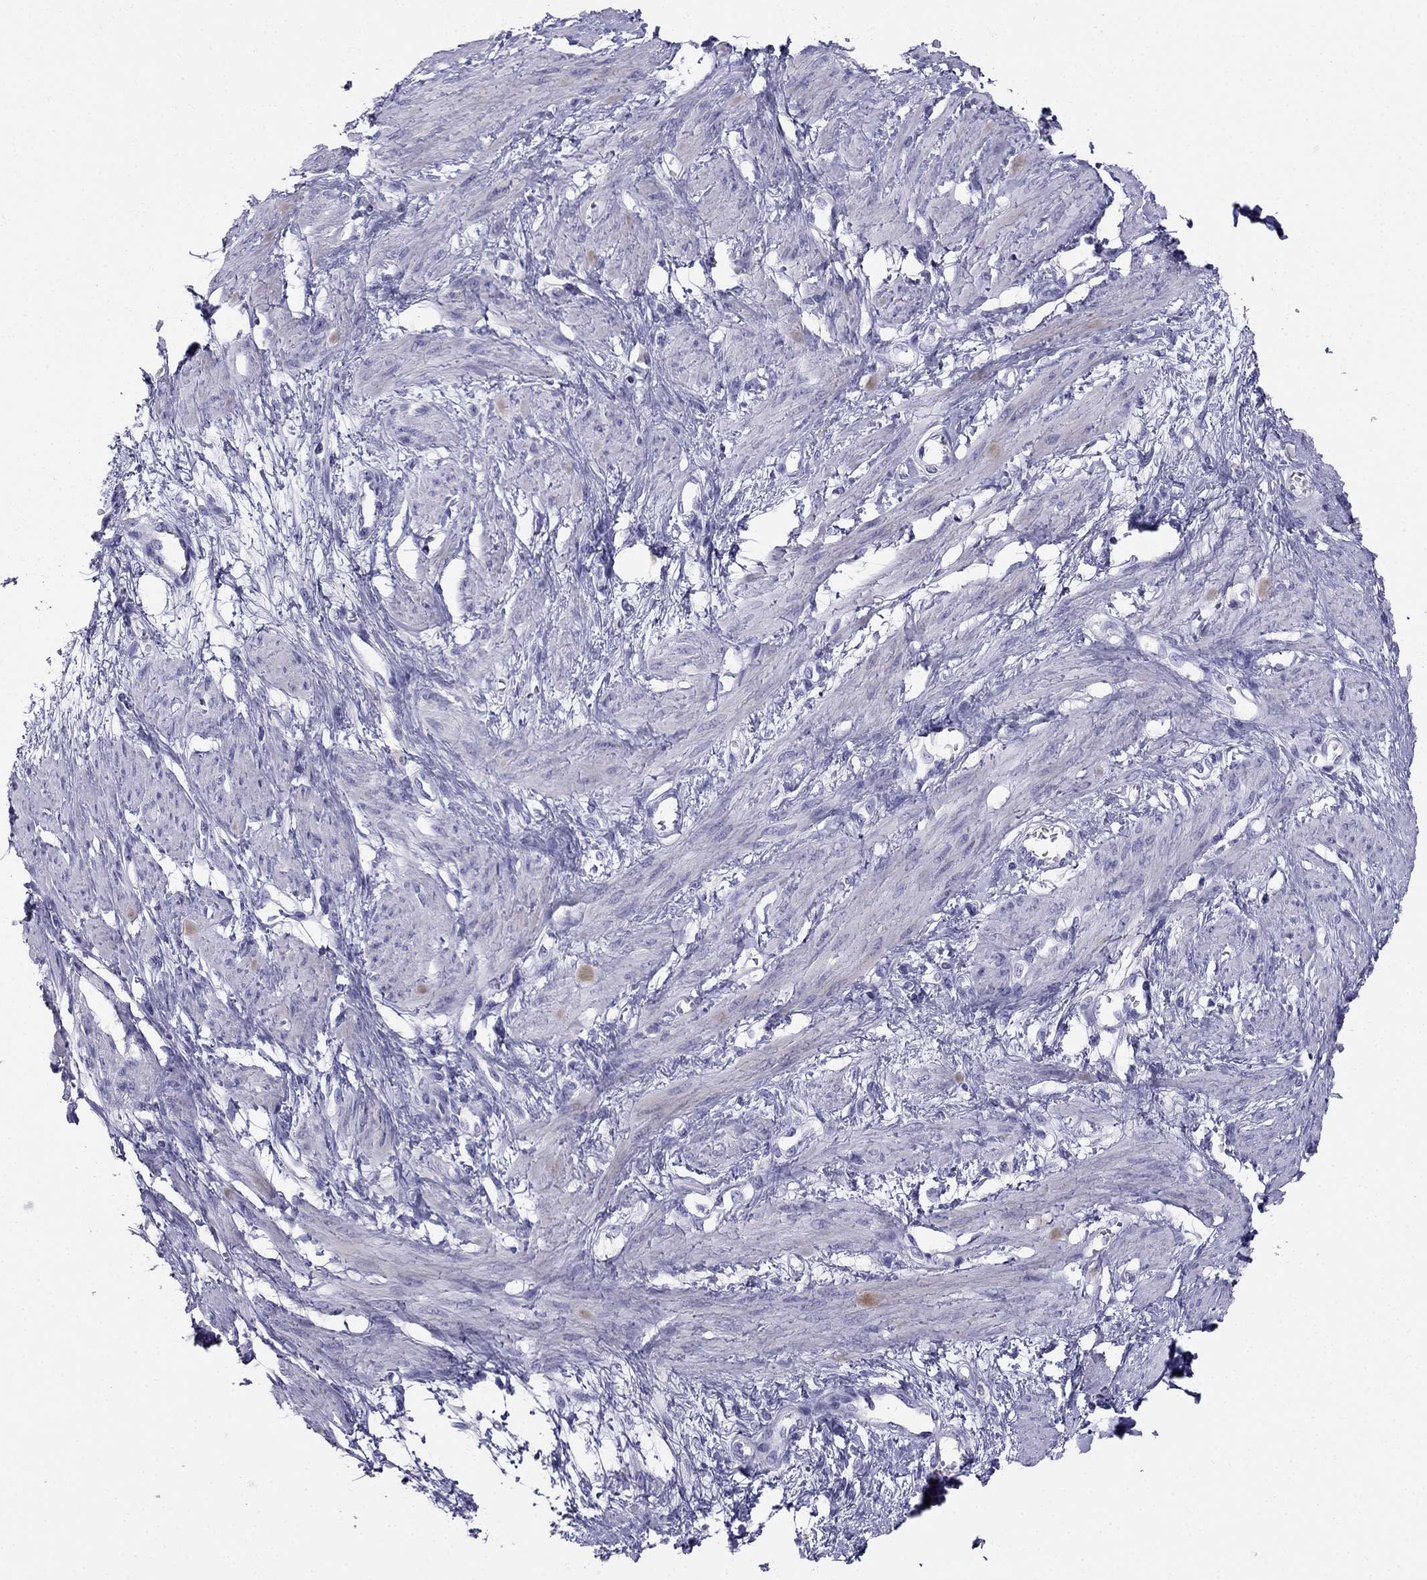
{"staining": {"intensity": "negative", "quantity": "none", "location": "none"}, "tissue": "smooth muscle", "cell_type": "Smooth muscle cells", "image_type": "normal", "snomed": [{"axis": "morphology", "description": "Normal tissue, NOS"}, {"axis": "topography", "description": "Smooth muscle"}, {"axis": "topography", "description": "Uterus"}], "caption": "IHC micrograph of benign smooth muscle: smooth muscle stained with DAB demonstrates no significant protein positivity in smooth muscle cells. (Immunohistochemistry (ihc), brightfield microscopy, high magnification).", "gene": "RFLNA", "patient": {"sex": "female", "age": 39}}